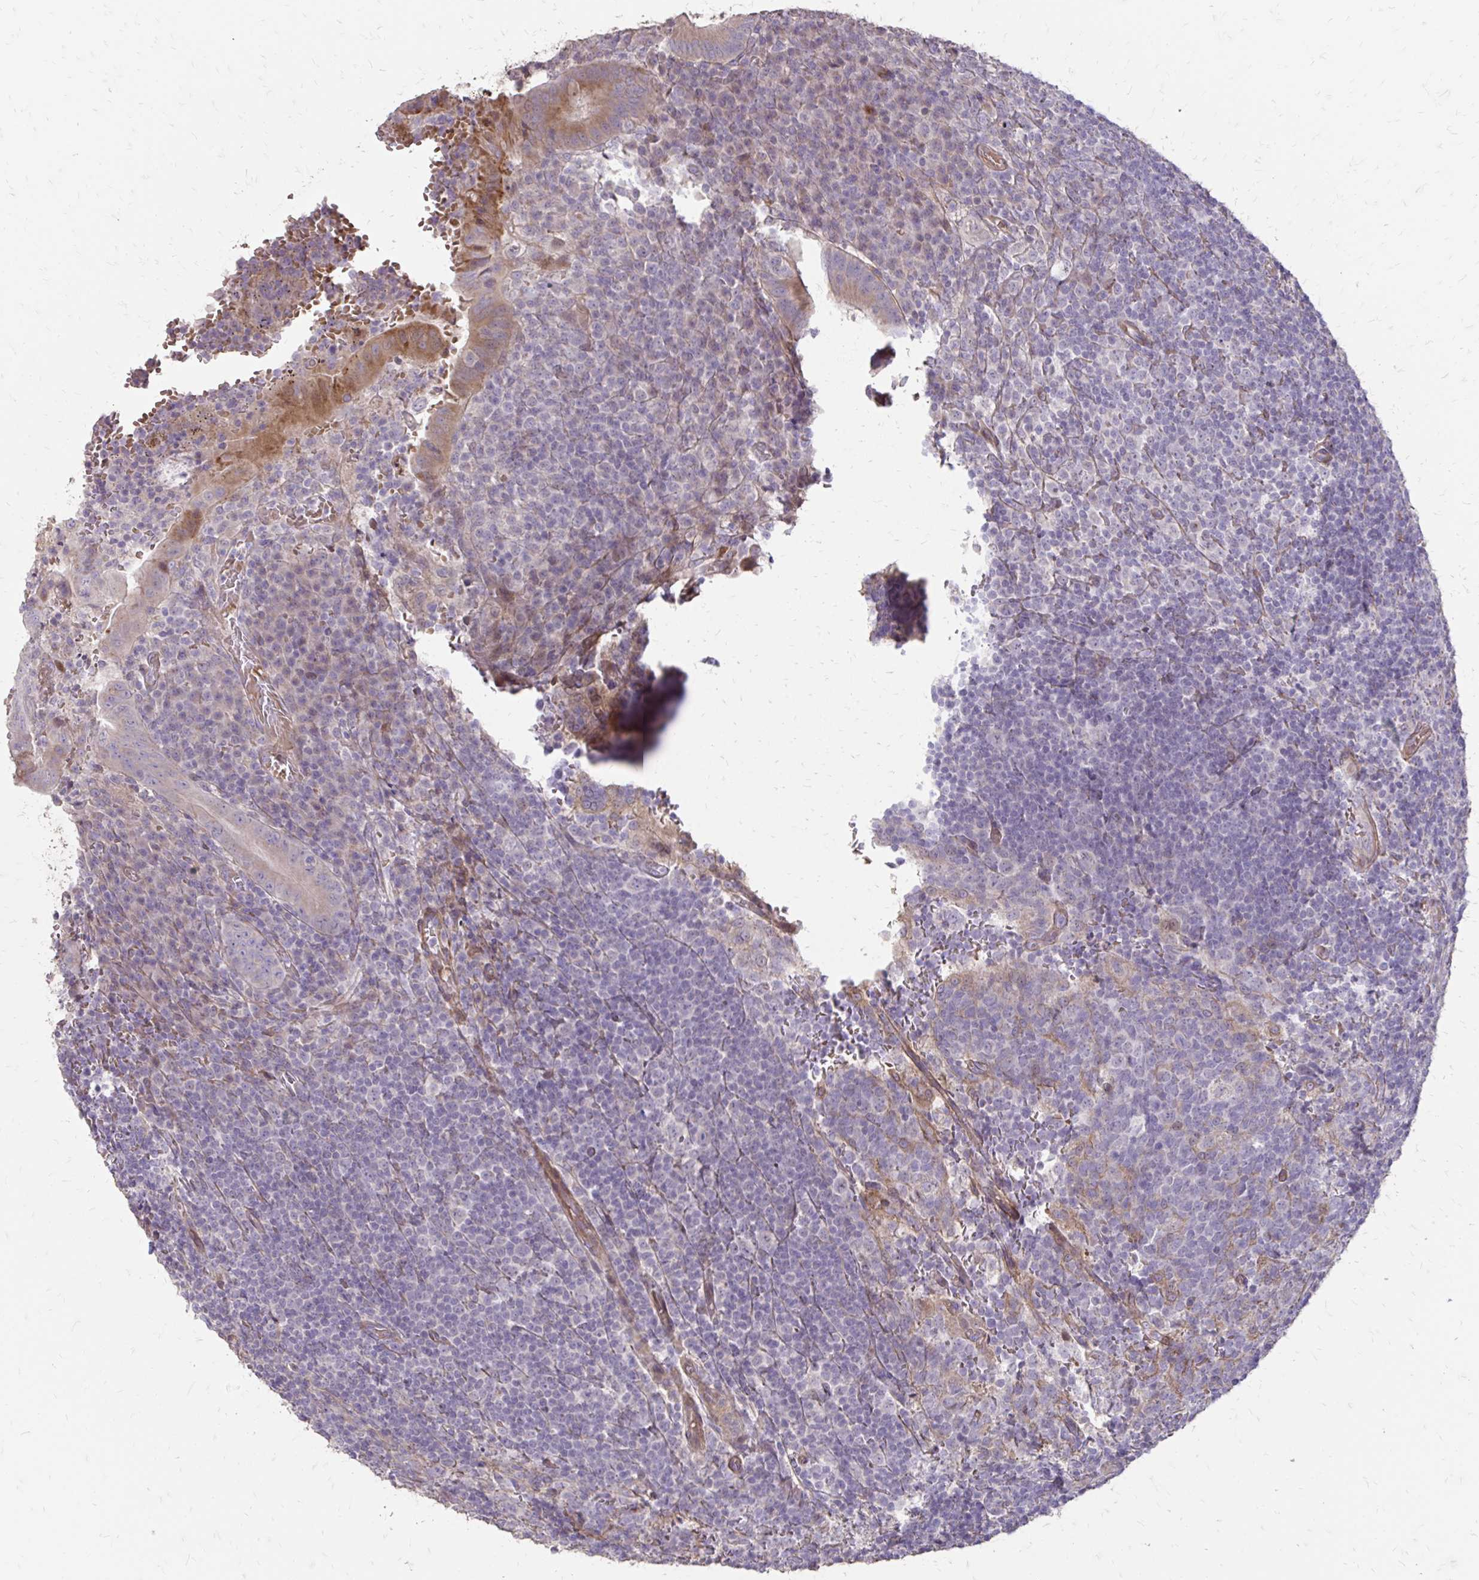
{"staining": {"intensity": "moderate", "quantity": ">75%", "location": "cytoplasmic/membranous"}, "tissue": "appendix", "cell_type": "Glandular cells", "image_type": "normal", "snomed": [{"axis": "morphology", "description": "Normal tissue, NOS"}, {"axis": "topography", "description": "Appendix"}], "caption": "Moderate cytoplasmic/membranous protein expression is identified in approximately >75% of glandular cells in appendix.", "gene": "MYORG", "patient": {"sex": "male", "age": 18}}